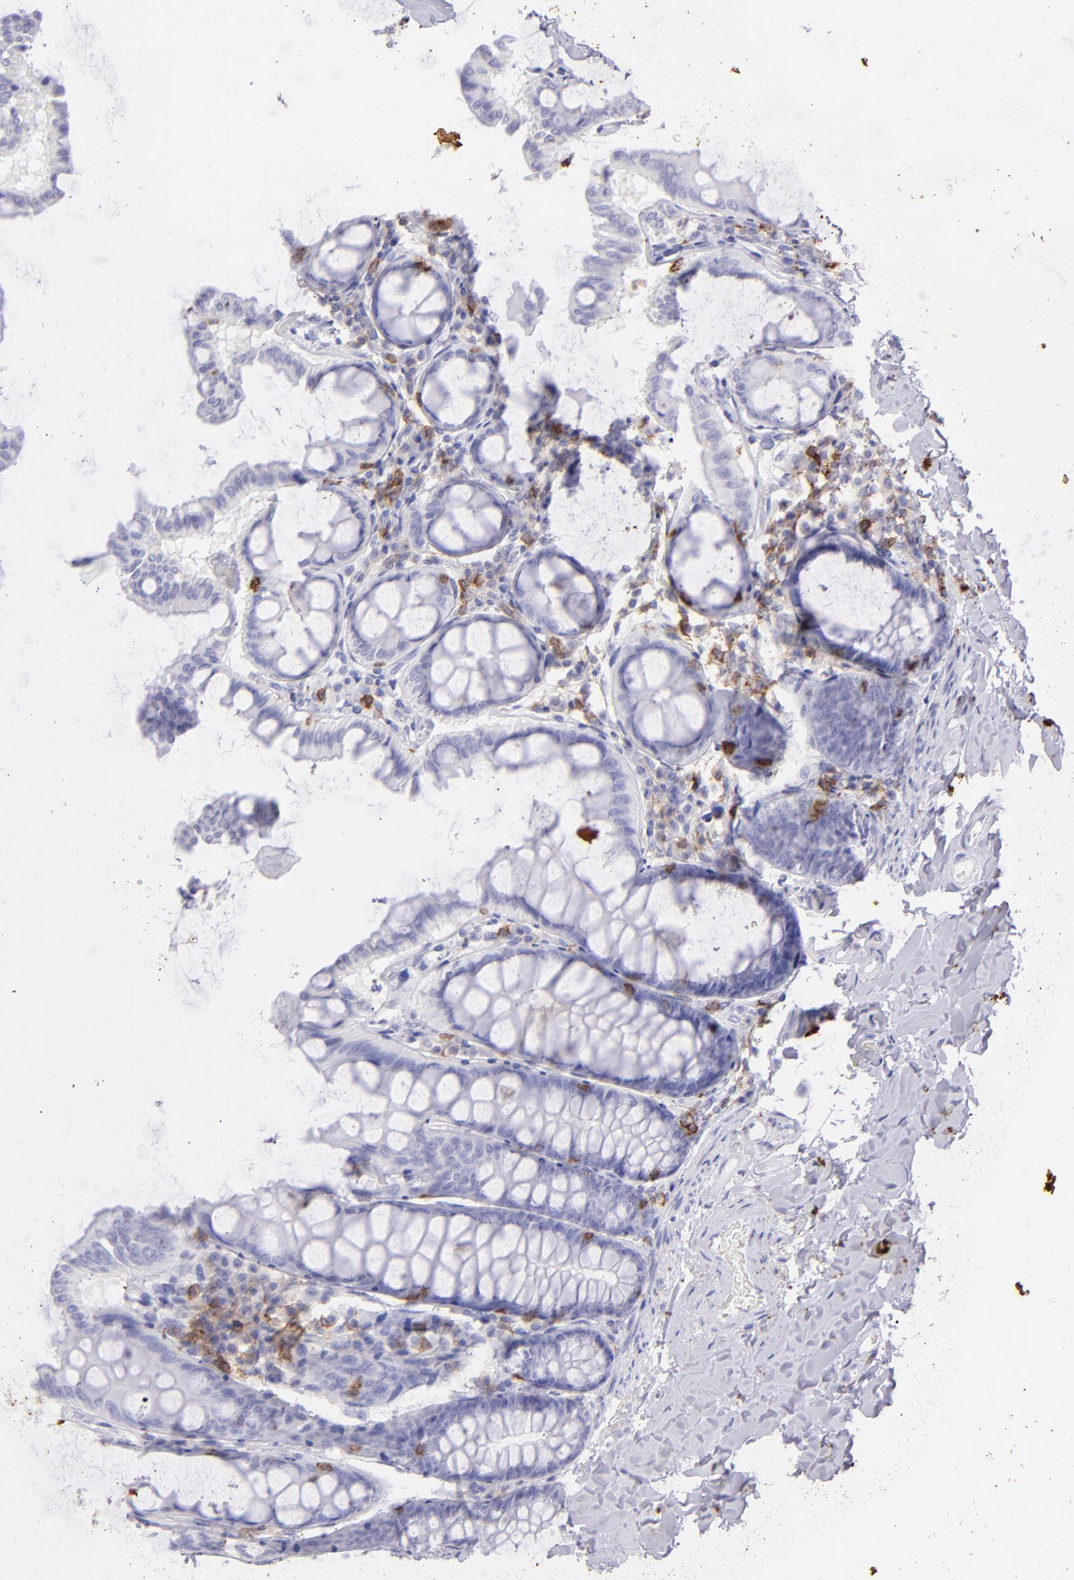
{"staining": {"intensity": "negative", "quantity": "none", "location": "none"}, "tissue": "colon", "cell_type": "Endothelial cells", "image_type": "normal", "snomed": [{"axis": "morphology", "description": "Normal tissue, NOS"}, {"axis": "topography", "description": "Colon"}], "caption": "This is a histopathology image of immunohistochemistry (IHC) staining of normal colon, which shows no positivity in endothelial cells. The staining was performed using DAB (3,3'-diaminobenzidine) to visualize the protein expression in brown, while the nuclei were stained in blue with hematoxylin (Magnification: 20x).", "gene": "CD69", "patient": {"sex": "female", "age": 61}}